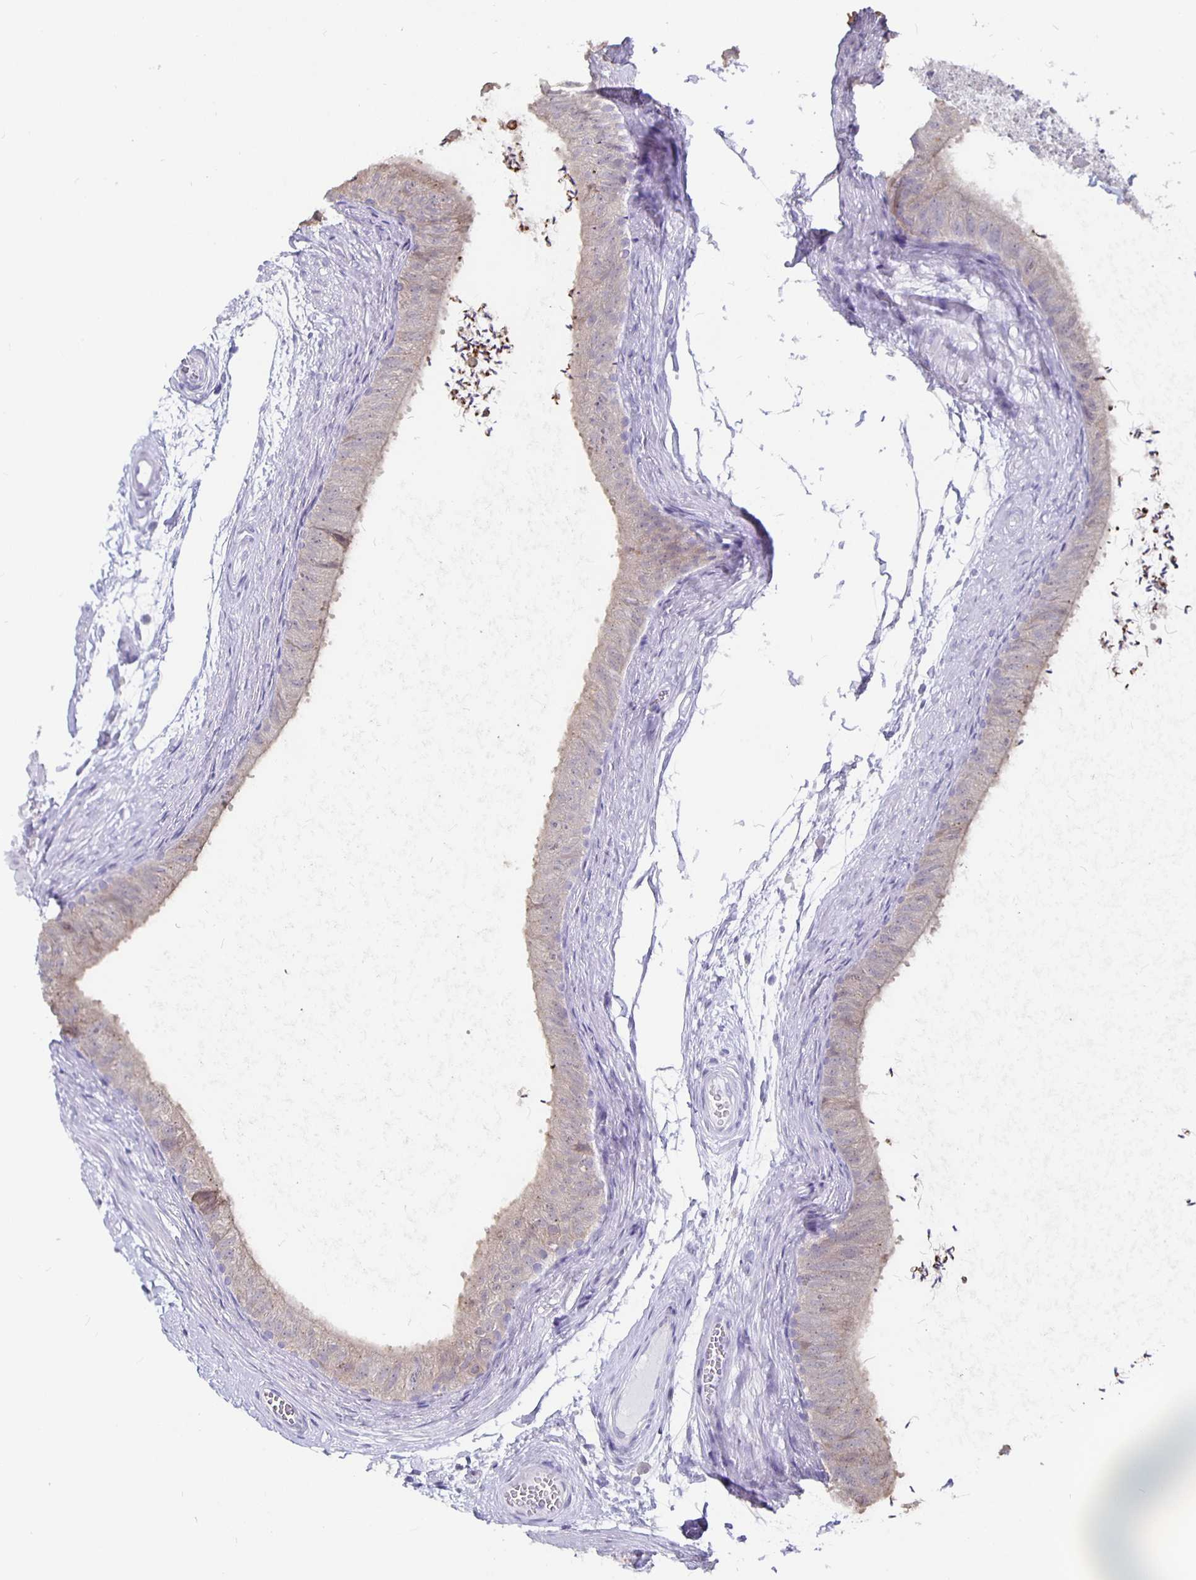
{"staining": {"intensity": "negative", "quantity": "none", "location": "none"}, "tissue": "epididymis", "cell_type": "Glandular cells", "image_type": "normal", "snomed": [{"axis": "morphology", "description": "Normal tissue, NOS"}, {"axis": "topography", "description": "Epididymis, spermatic cord, NOS"}, {"axis": "topography", "description": "Epididymis"}, {"axis": "topography", "description": "Peripheral nerve tissue"}], "caption": "This is a image of immunohistochemistry (IHC) staining of benign epididymis, which shows no positivity in glandular cells. Brightfield microscopy of IHC stained with DAB (3,3'-diaminobenzidine) (brown) and hematoxylin (blue), captured at high magnification.", "gene": "GPX4", "patient": {"sex": "male", "age": 29}}